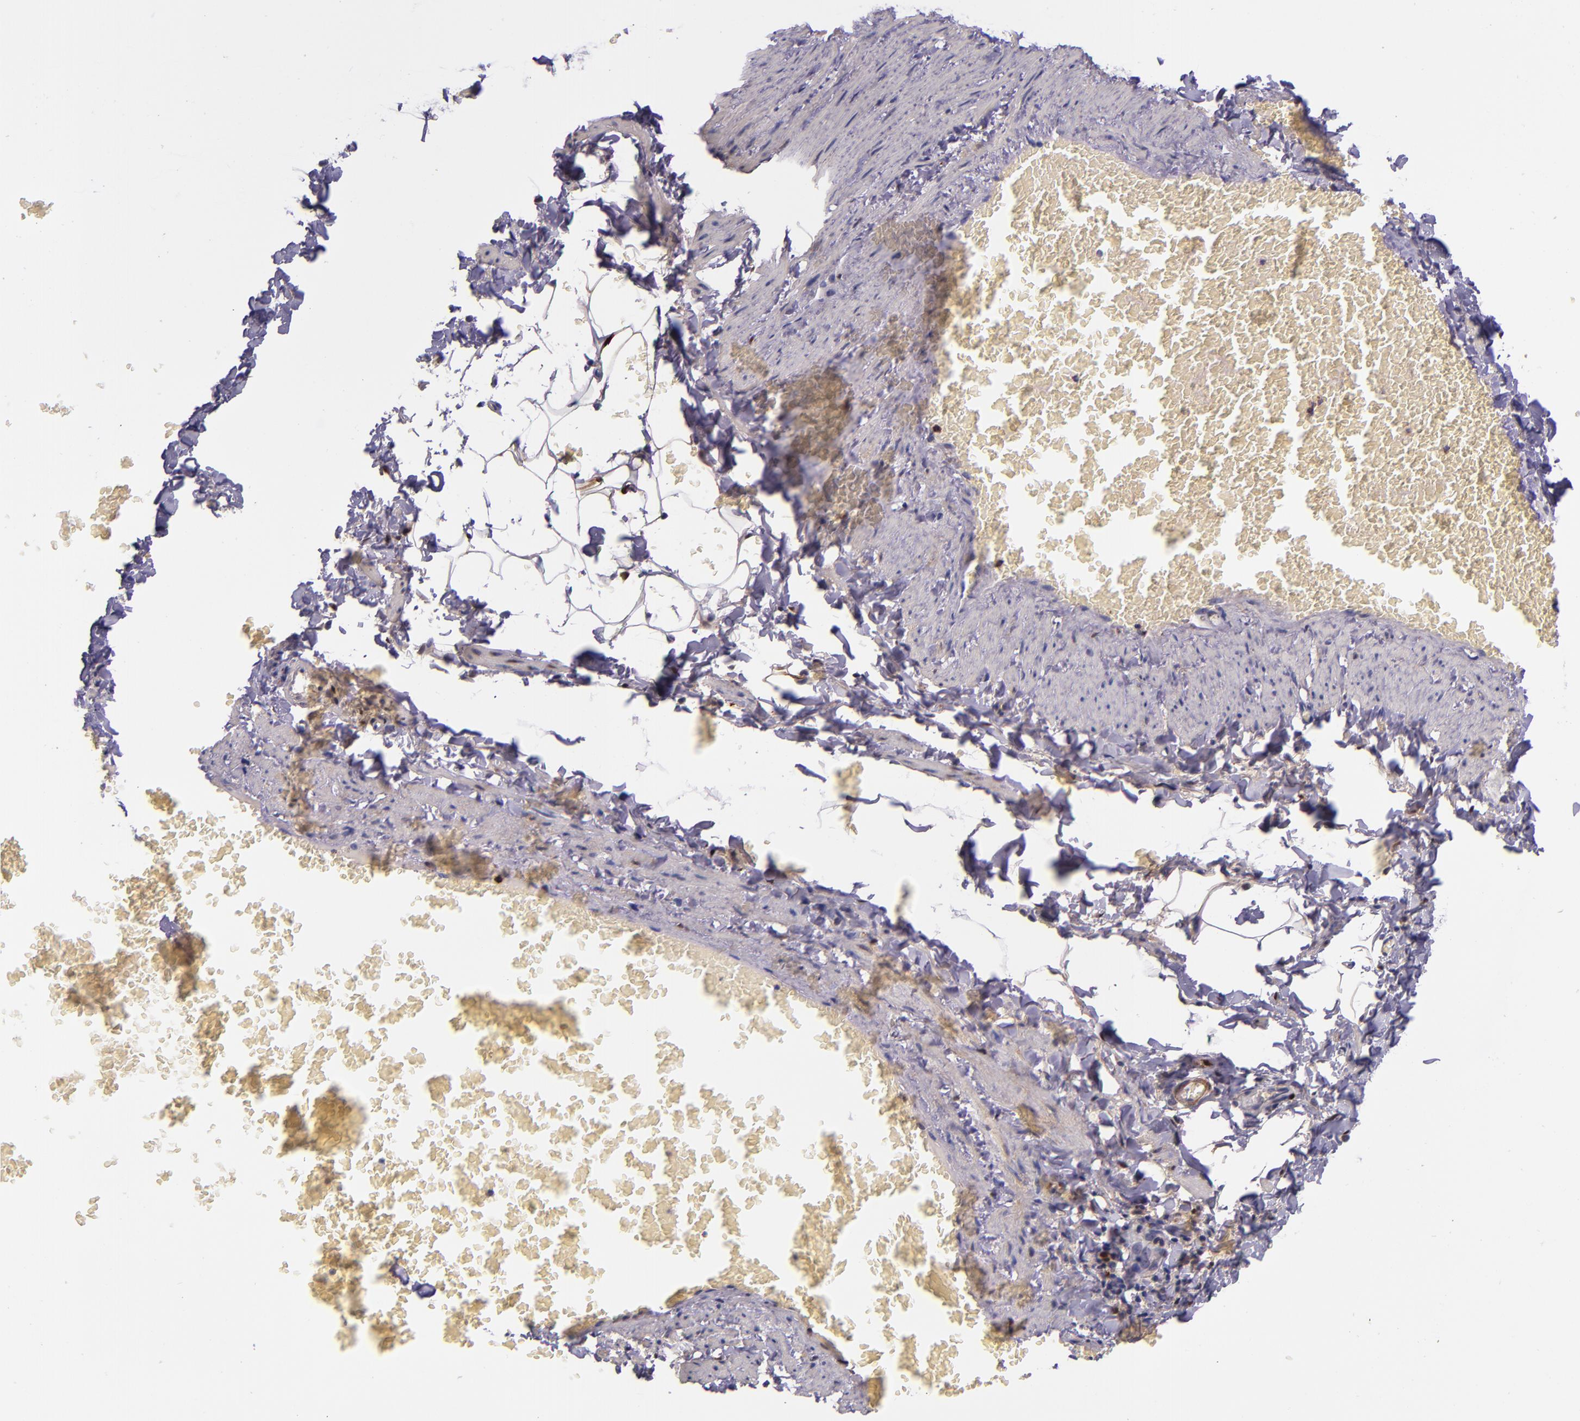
{"staining": {"intensity": "strong", "quantity": ">75%", "location": "cytoplasmic/membranous,nuclear"}, "tissue": "adipose tissue", "cell_type": "Adipocytes", "image_type": "normal", "snomed": [{"axis": "morphology", "description": "Normal tissue, NOS"}, {"axis": "topography", "description": "Vascular tissue"}], "caption": "High-magnification brightfield microscopy of unremarkable adipose tissue stained with DAB (3,3'-diaminobenzidine) (brown) and counterstained with hematoxylin (blue). adipocytes exhibit strong cytoplasmic/membranous,nuclear positivity is present in about>75% of cells. (Brightfield microscopy of DAB IHC at high magnification).", "gene": "LGALS1", "patient": {"sex": "male", "age": 41}}